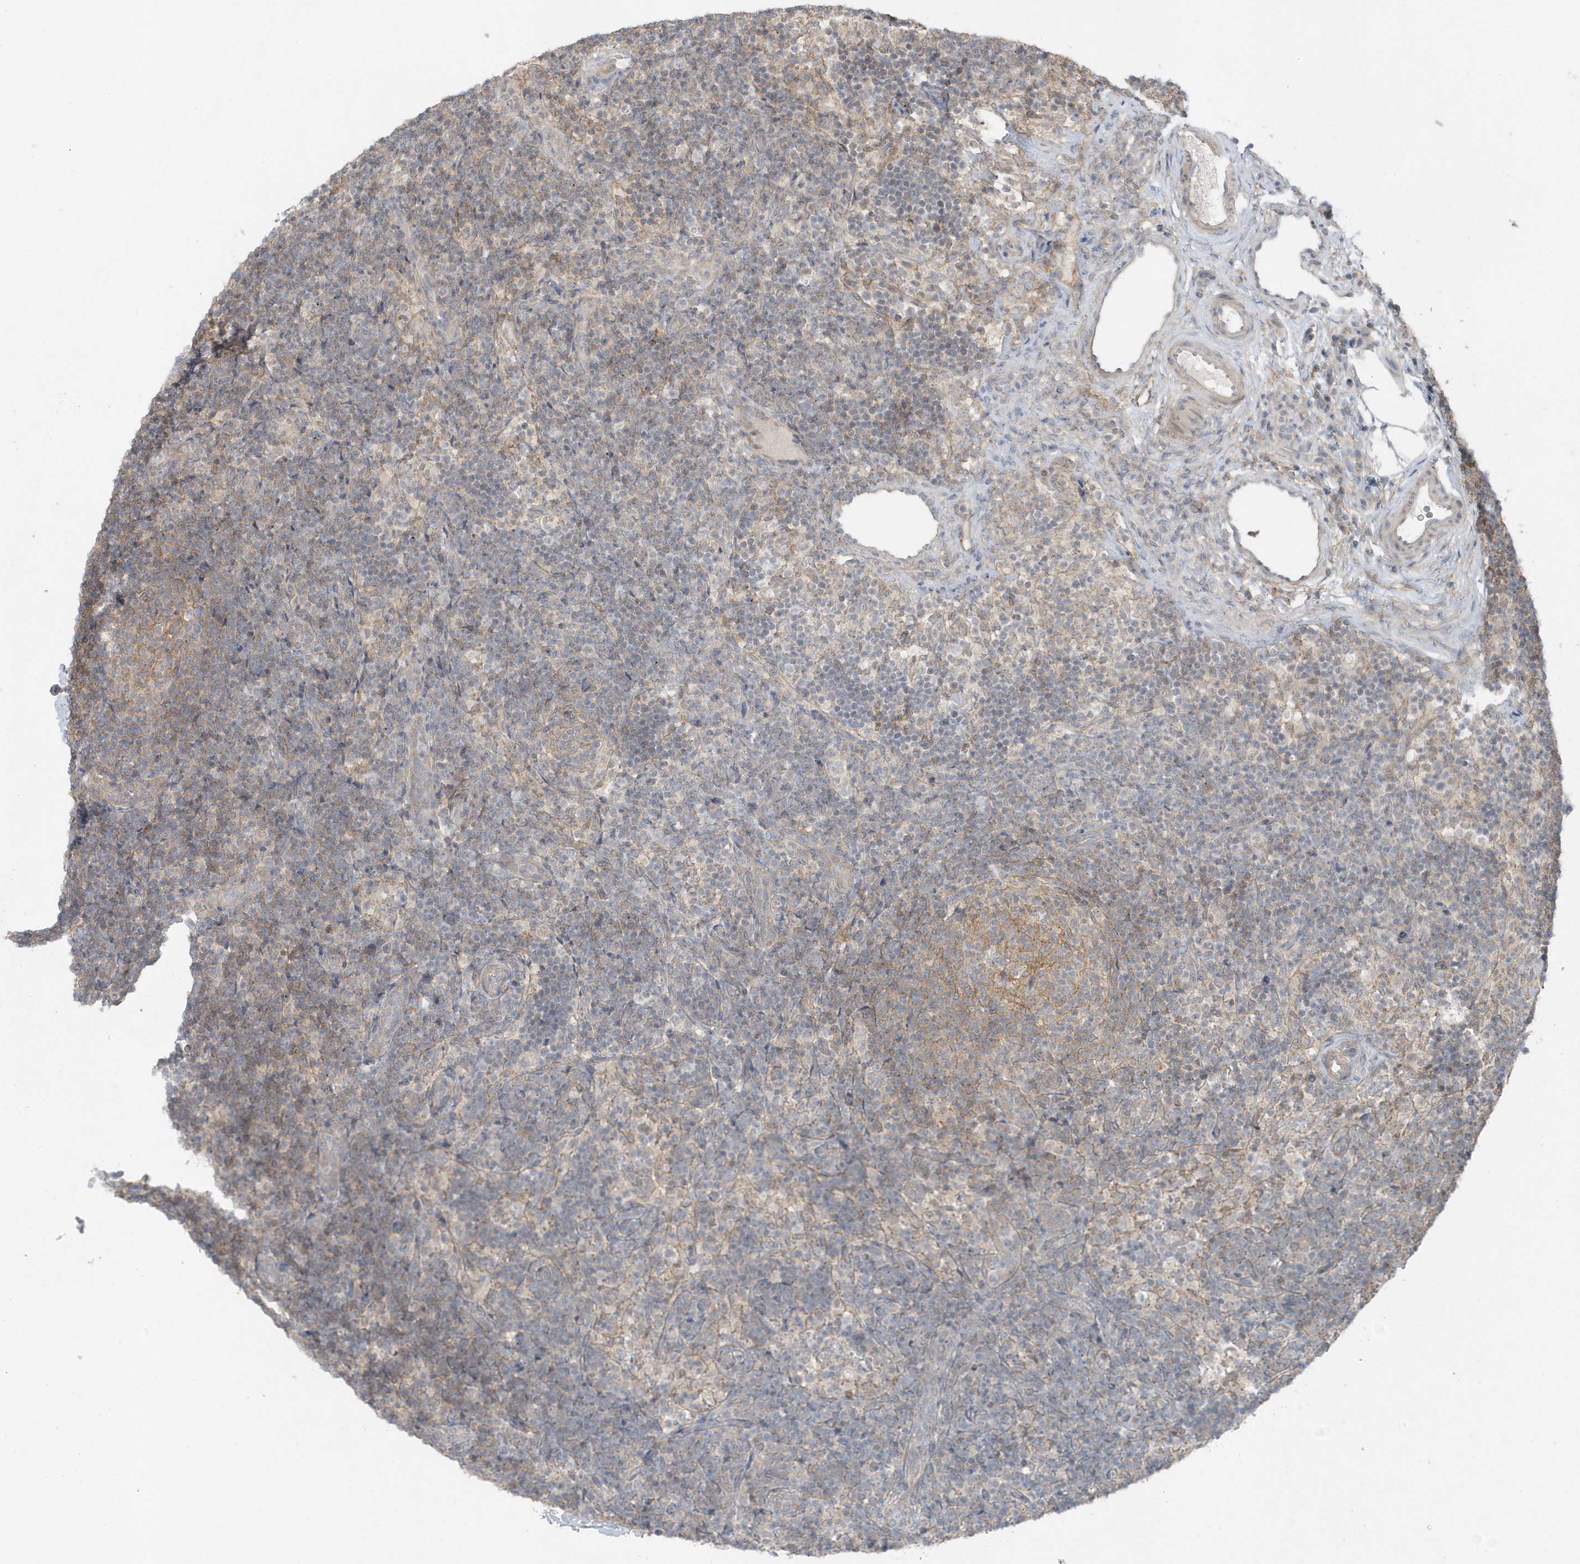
{"staining": {"intensity": "weak", "quantity": "<25%", "location": "cytoplasmic/membranous"}, "tissue": "lymph node", "cell_type": "Germinal center cells", "image_type": "normal", "snomed": [{"axis": "morphology", "description": "Normal tissue, NOS"}, {"axis": "topography", "description": "Lymph node"}], "caption": "Immunohistochemistry (IHC) of benign lymph node reveals no staining in germinal center cells. (DAB (3,3'-diaminobenzidine) immunohistochemistry (IHC) with hematoxylin counter stain).", "gene": "PARD3B", "patient": {"sex": "female", "age": 22}}